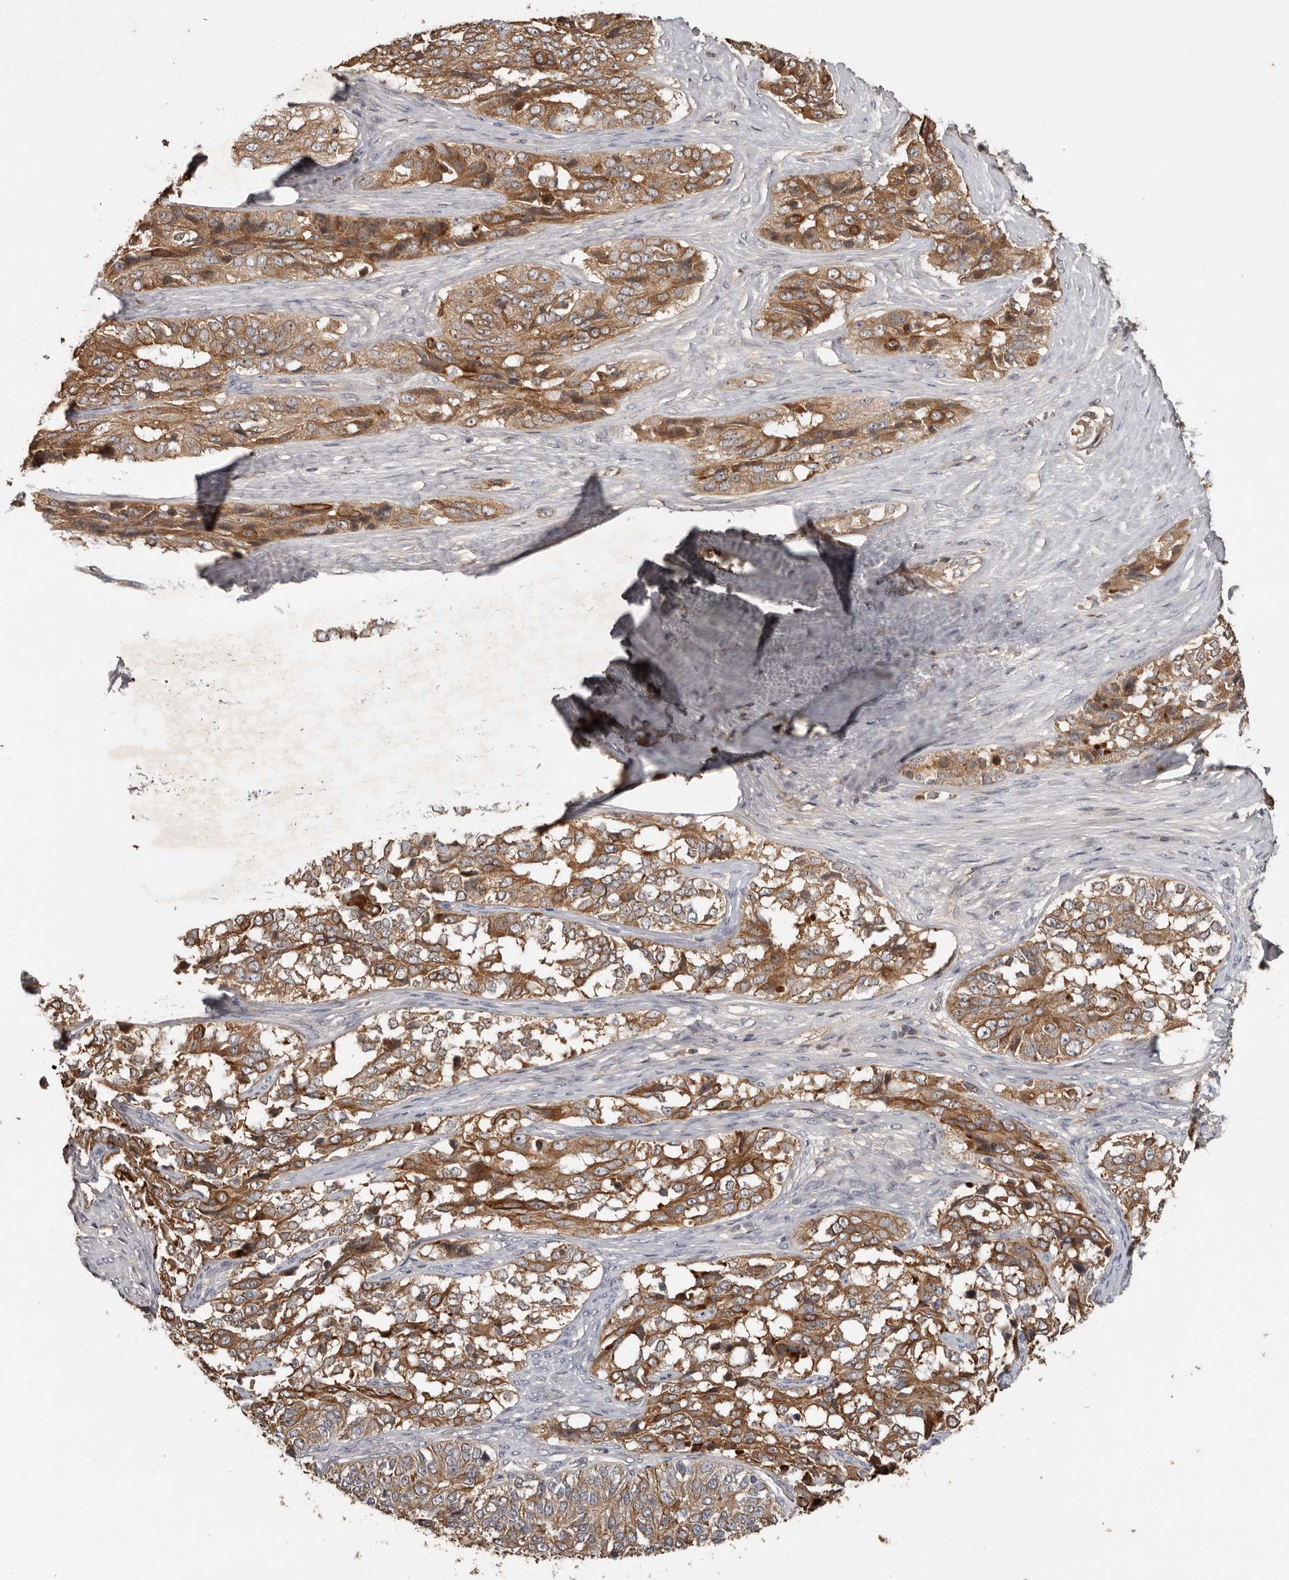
{"staining": {"intensity": "moderate", "quantity": ">75%", "location": "cytoplasmic/membranous"}, "tissue": "ovarian cancer", "cell_type": "Tumor cells", "image_type": "cancer", "snomed": [{"axis": "morphology", "description": "Carcinoma, endometroid"}, {"axis": "topography", "description": "Ovary"}], "caption": "Ovarian cancer stained for a protein (brown) demonstrates moderate cytoplasmic/membranous positive positivity in about >75% of tumor cells.", "gene": "NMUR1", "patient": {"sex": "female", "age": 51}}